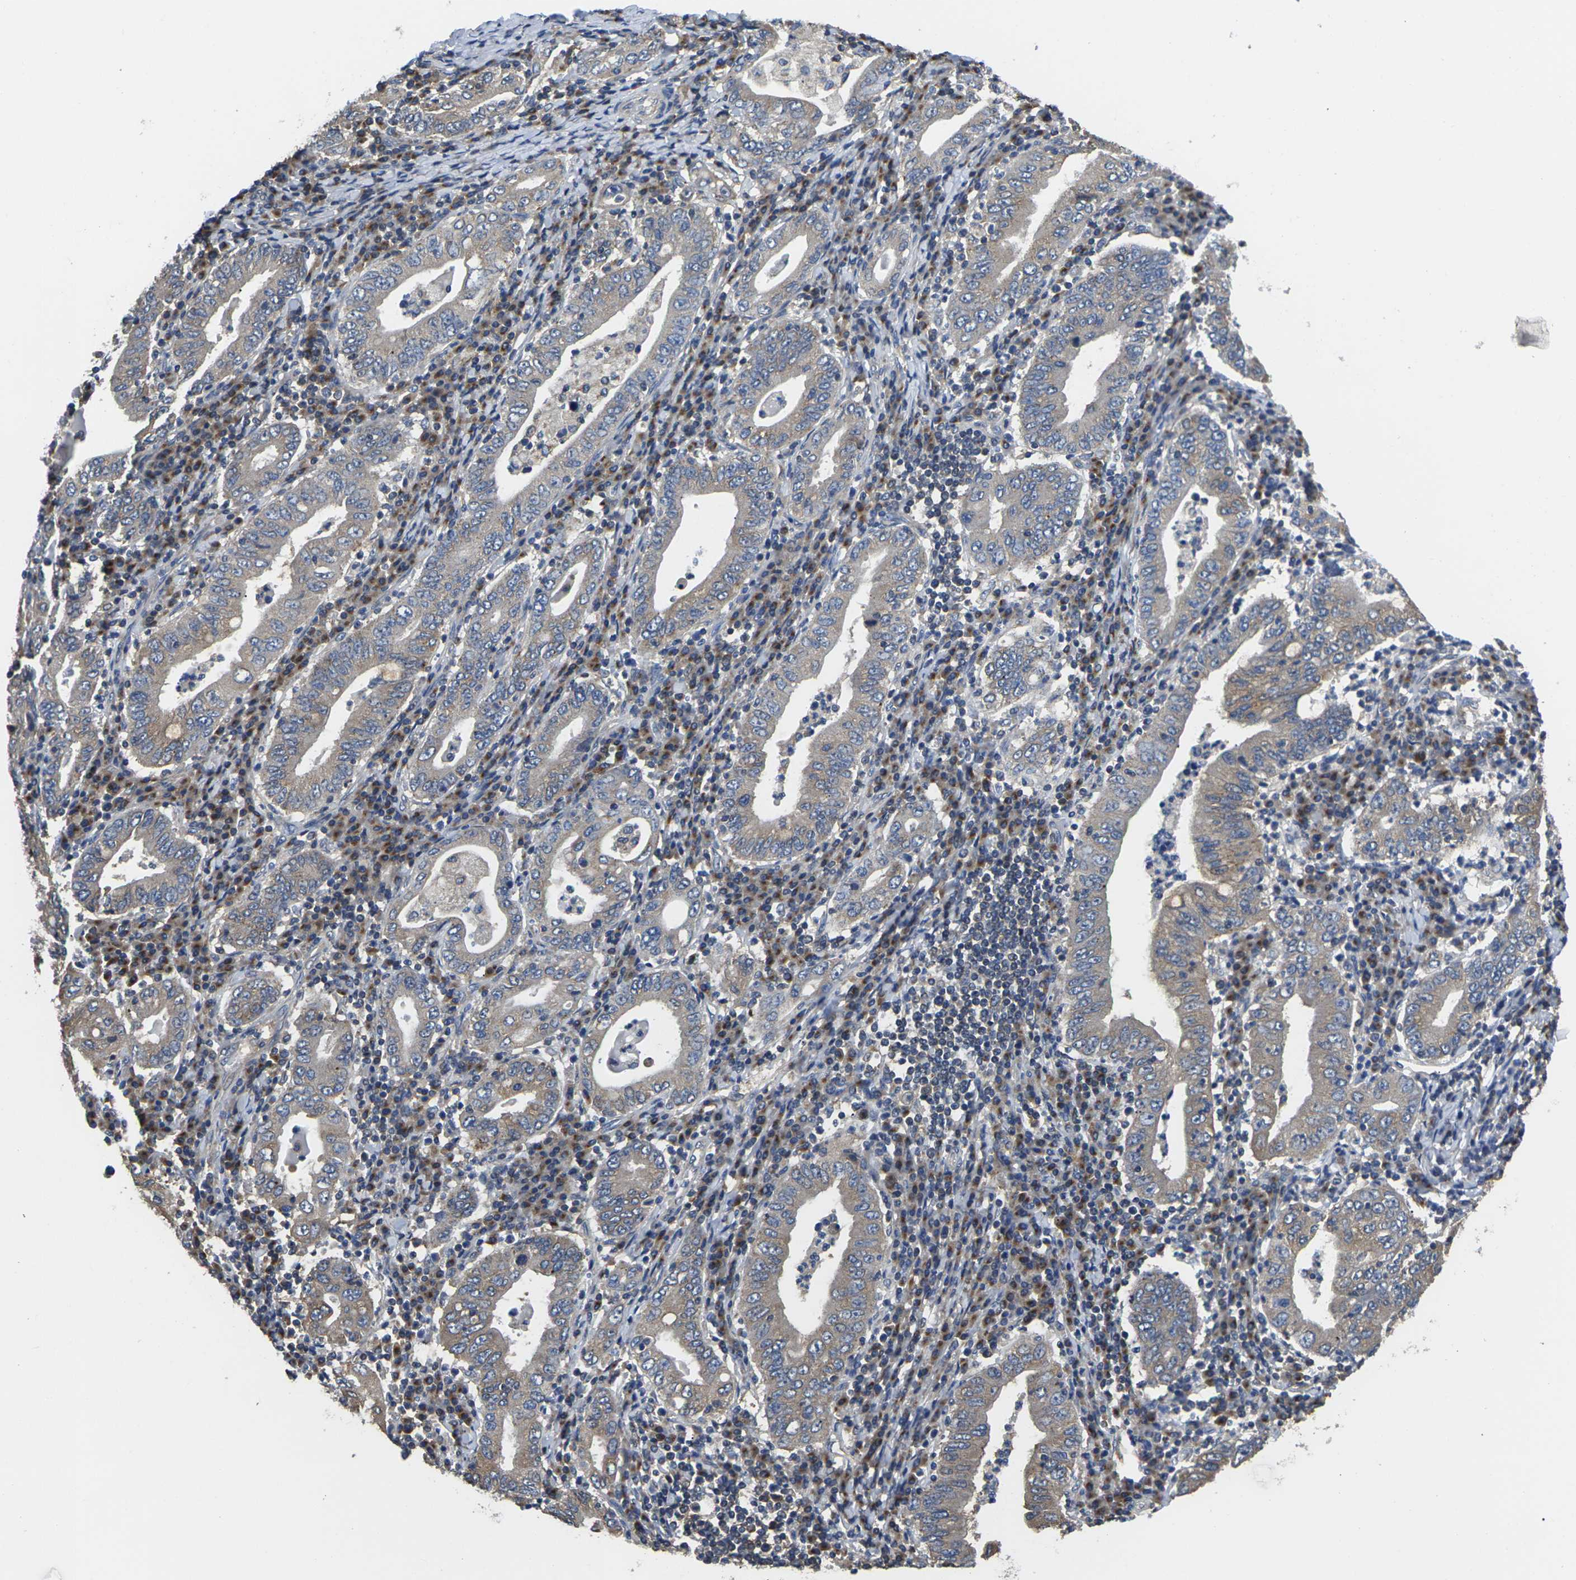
{"staining": {"intensity": "weak", "quantity": "<25%", "location": "cytoplasmic/membranous"}, "tissue": "stomach cancer", "cell_type": "Tumor cells", "image_type": "cancer", "snomed": [{"axis": "morphology", "description": "Normal tissue, NOS"}, {"axis": "morphology", "description": "Adenocarcinoma, NOS"}, {"axis": "topography", "description": "Esophagus"}, {"axis": "topography", "description": "Stomach, upper"}, {"axis": "topography", "description": "Peripheral nerve tissue"}], "caption": "Immunohistochemistry of human stomach cancer exhibits no expression in tumor cells. (DAB IHC with hematoxylin counter stain).", "gene": "TMCC2", "patient": {"sex": "male", "age": 62}}